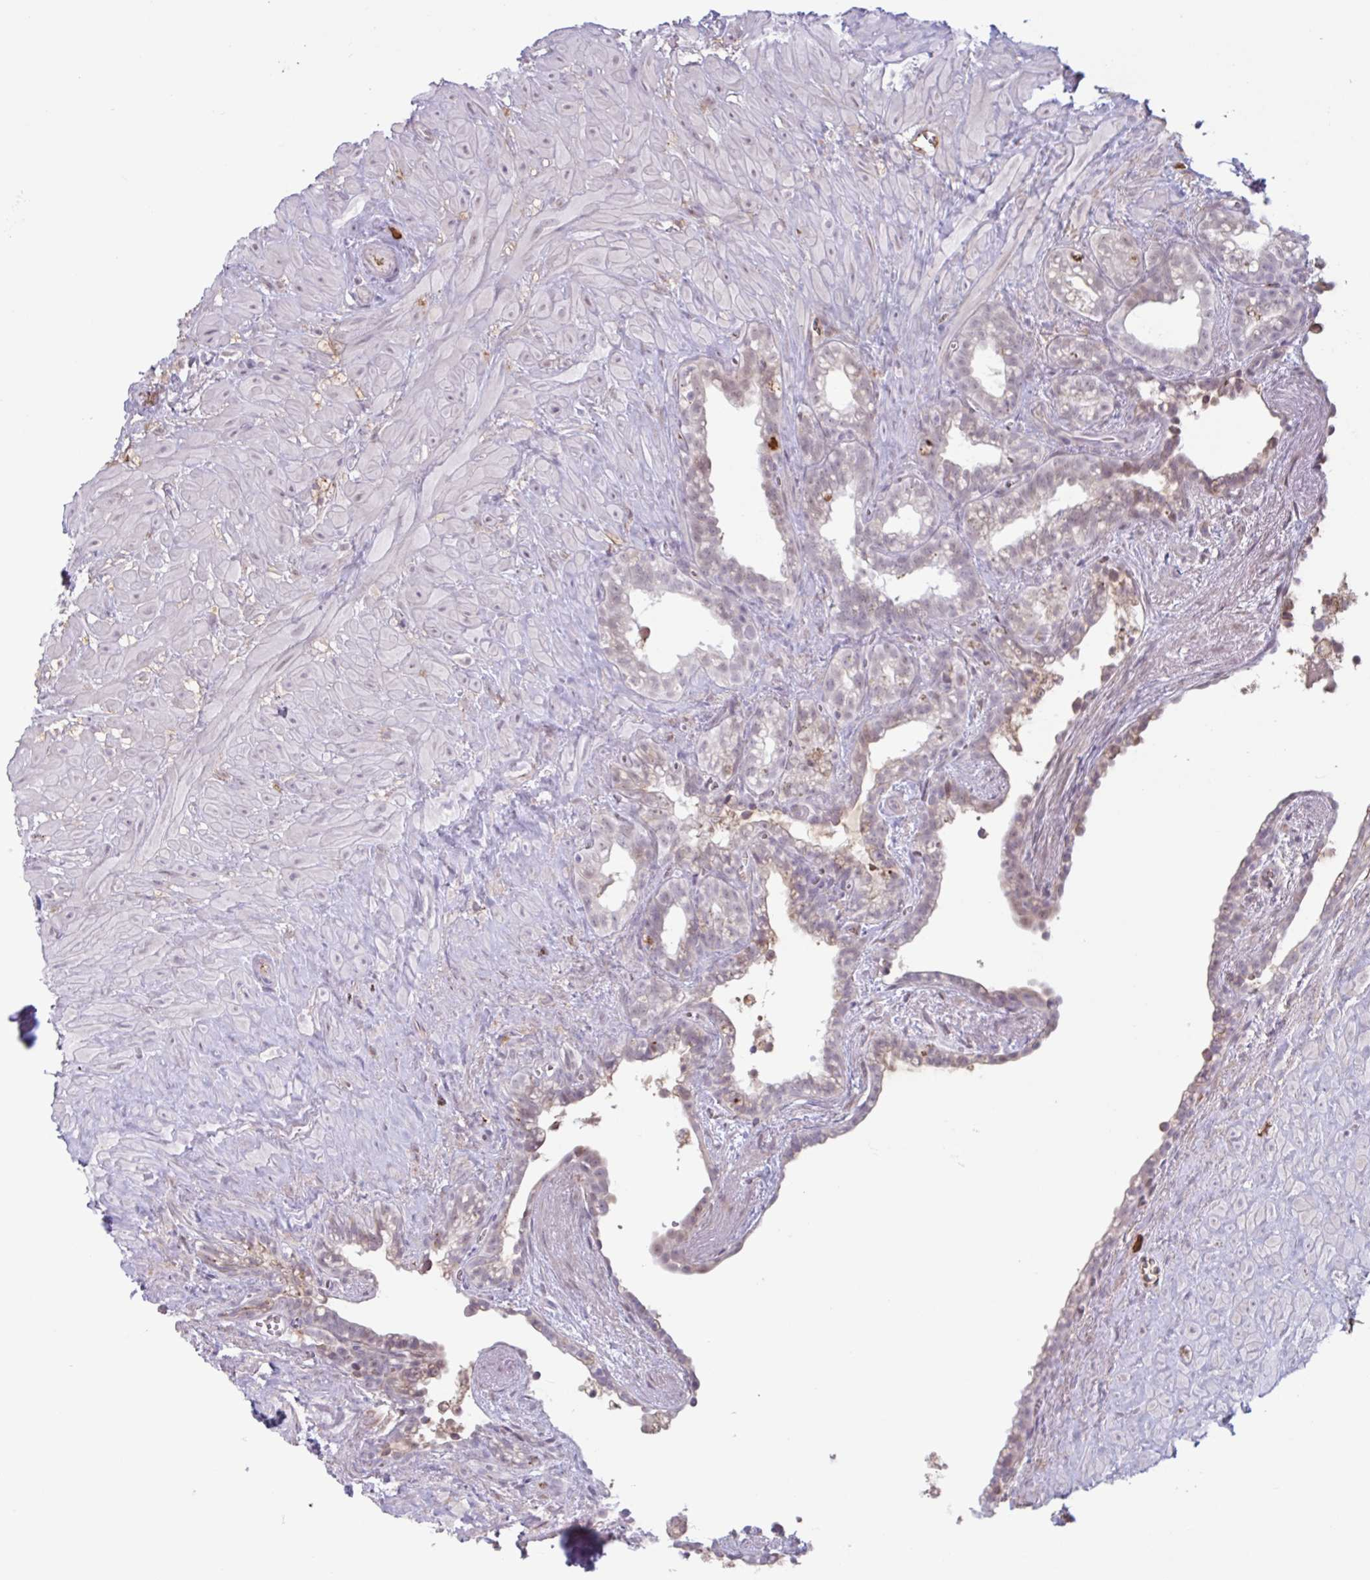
{"staining": {"intensity": "weak", "quantity": "<25%", "location": "nuclear"}, "tissue": "seminal vesicle", "cell_type": "Glandular cells", "image_type": "normal", "snomed": [{"axis": "morphology", "description": "Normal tissue, NOS"}, {"axis": "topography", "description": "Seminal veicle"}], "caption": "Immunohistochemistry image of normal human seminal vesicle stained for a protein (brown), which demonstrates no staining in glandular cells.", "gene": "TAF1D", "patient": {"sex": "male", "age": 76}}